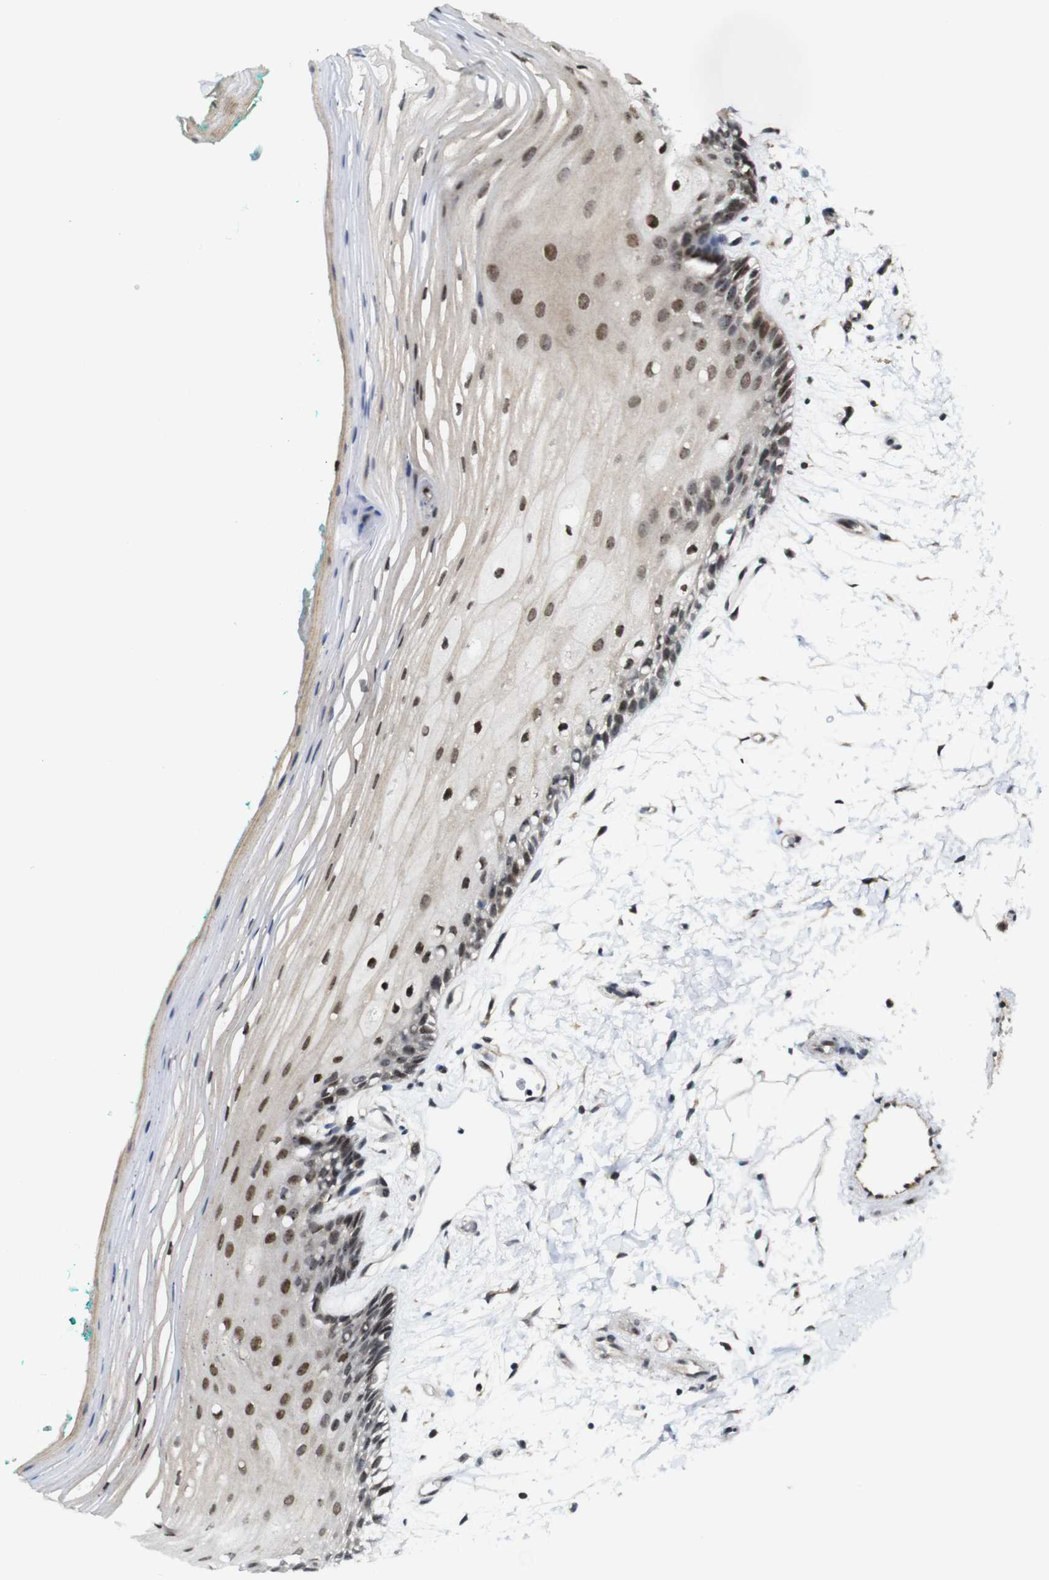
{"staining": {"intensity": "moderate", "quantity": ">75%", "location": "cytoplasmic/membranous,nuclear"}, "tissue": "oral mucosa", "cell_type": "Squamous epithelial cells", "image_type": "normal", "snomed": [{"axis": "morphology", "description": "Normal tissue, NOS"}, {"axis": "topography", "description": "Skeletal muscle"}, {"axis": "topography", "description": "Oral tissue"}, {"axis": "topography", "description": "Peripheral nerve tissue"}], "caption": "The immunohistochemical stain shows moderate cytoplasmic/membranous,nuclear expression in squamous epithelial cells of benign oral mucosa.", "gene": "PNMA8A", "patient": {"sex": "female", "age": 84}}